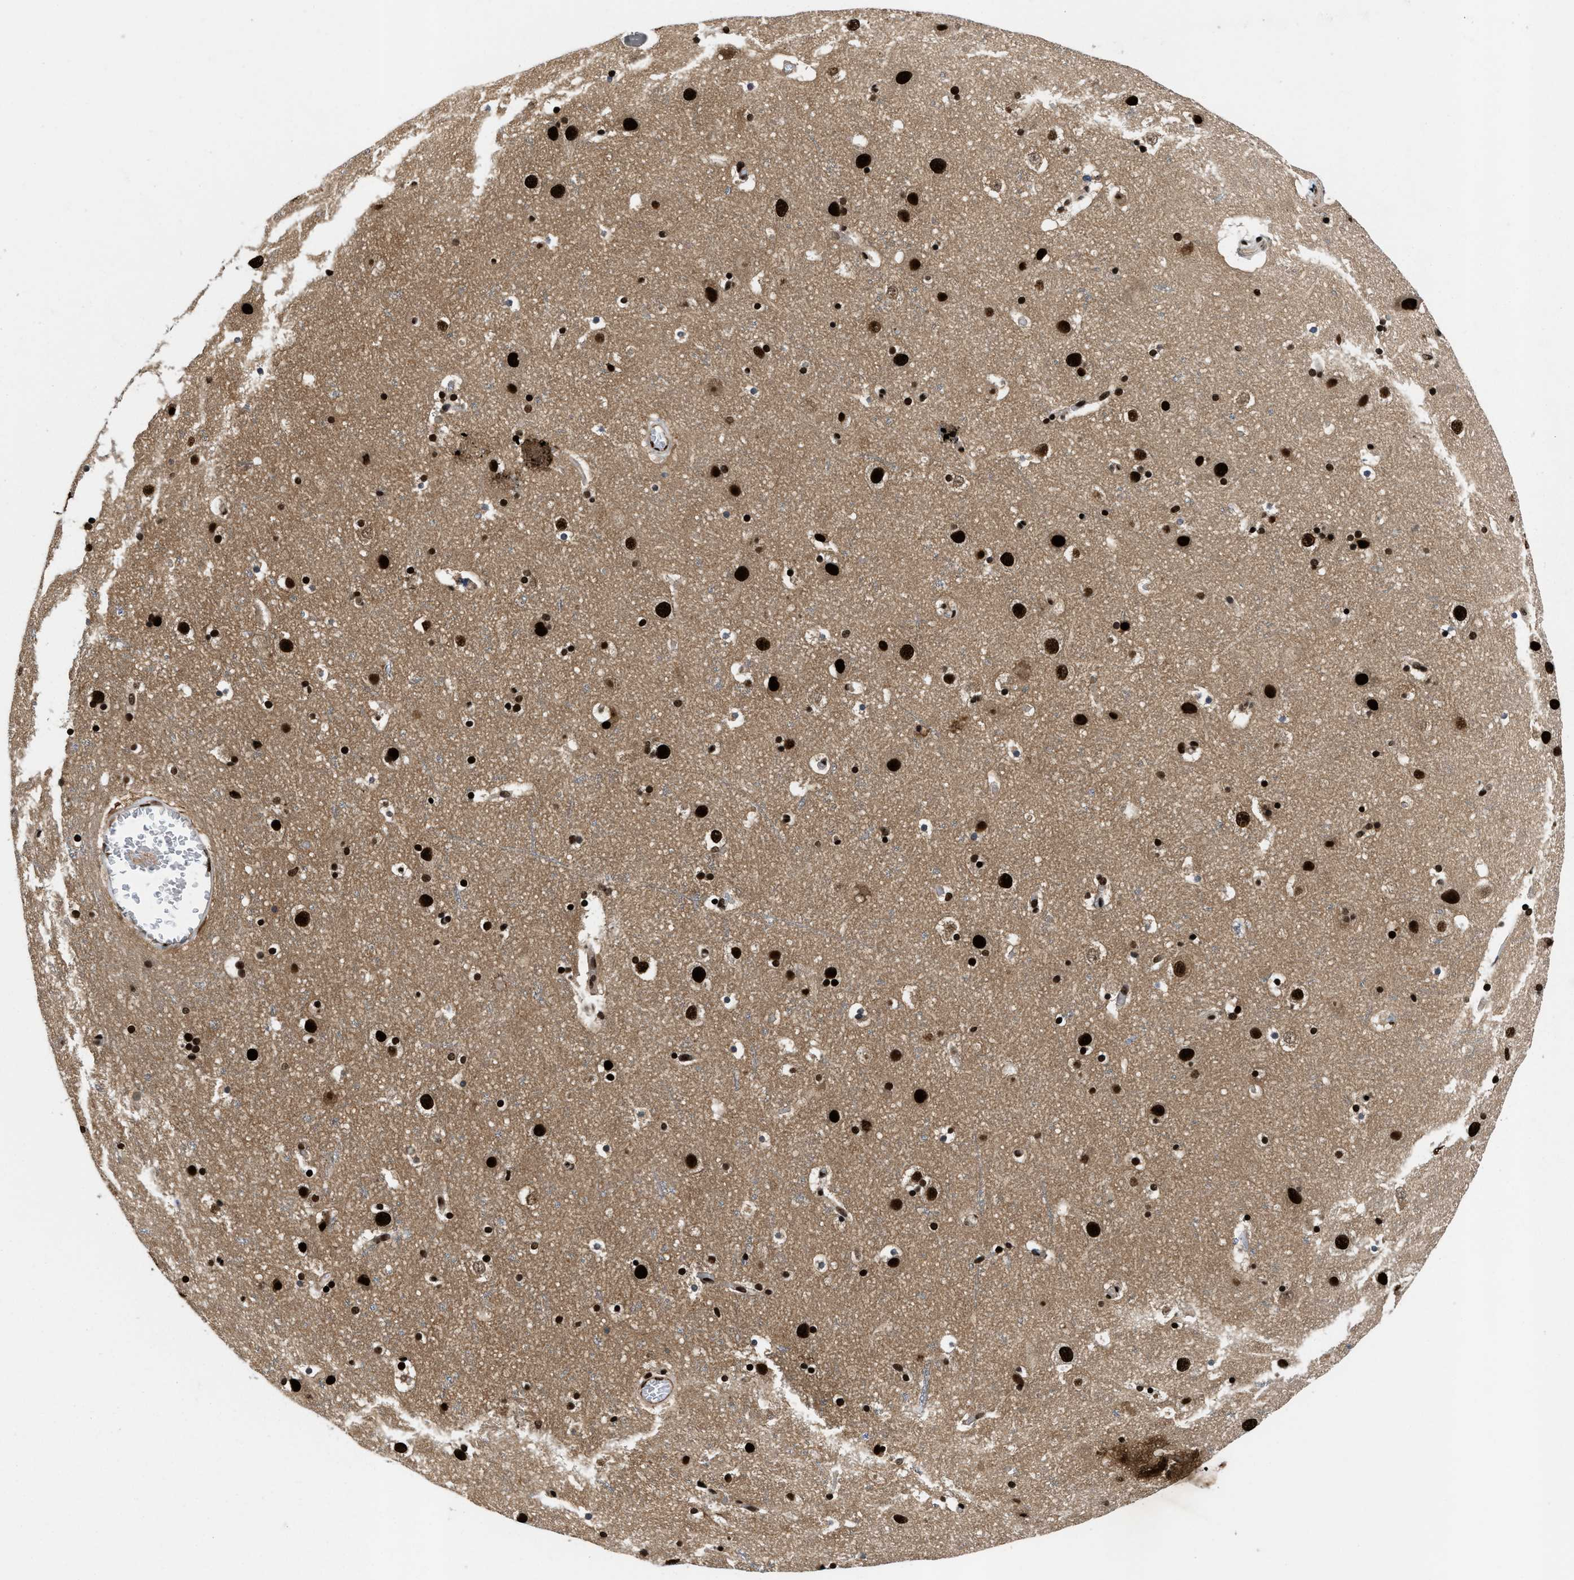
{"staining": {"intensity": "moderate", "quantity": ">75%", "location": "nuclear"}, "tissue": "cerebral cortex", "cell_type": "Endothelial cells", "image_type": "normal", "snomed": [{"axis": "morphology", "description": "Normal tissue, NOS"}, {"axis": "topography", "description": "Cerebral cortex"}], "caption": "Immunohistochemical staining of benign human cerebral cortex exhibits >75% levels of moderate nuclear protein expression in about >75% of endothelial cells. (brown staining indicates protein expression, while blue staining denotes nuclei).", "gene": "SAFB", "patient": {"sex": "male", "age": 45}}